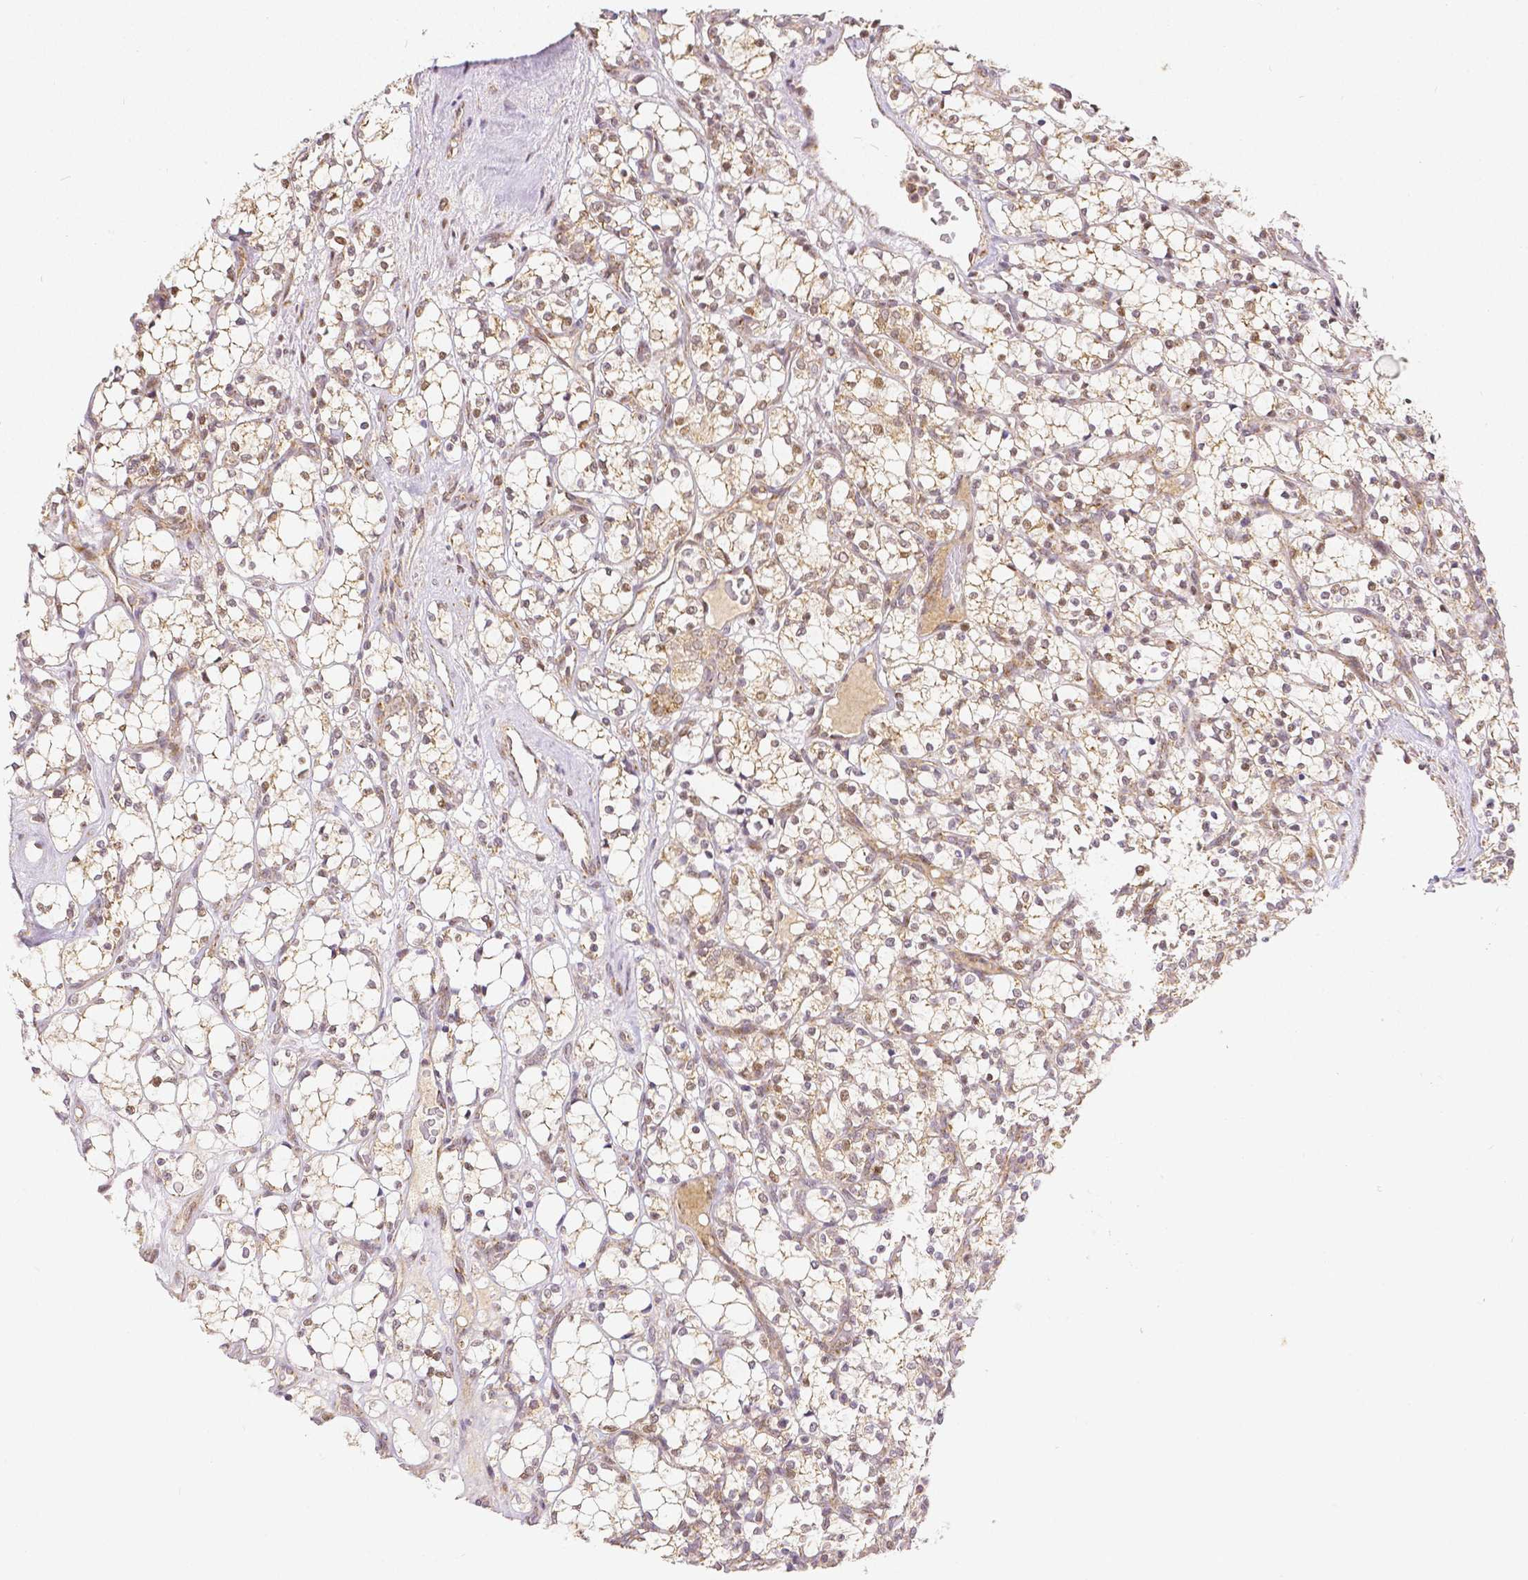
{"staining": {"intensity": "moderate", "quantity": "25%-75%", "location": "nuclear"}, "tissue": "renal cancer", "cell_type": "Tumor cells", "image_type": "cancer", "snomed": [{"axis": "morphology", "description": "Adenocarcinoma, NOS"}, {"axis": "topography", "description": "Kidney"}], "caption": "The image displays staining of renal adenocarcinoma, revealing moderate nuclear protein expression (brown color) within tumor cells.", "gene": "RHOT1", "patient": {"sex": "female", "age": 69}}